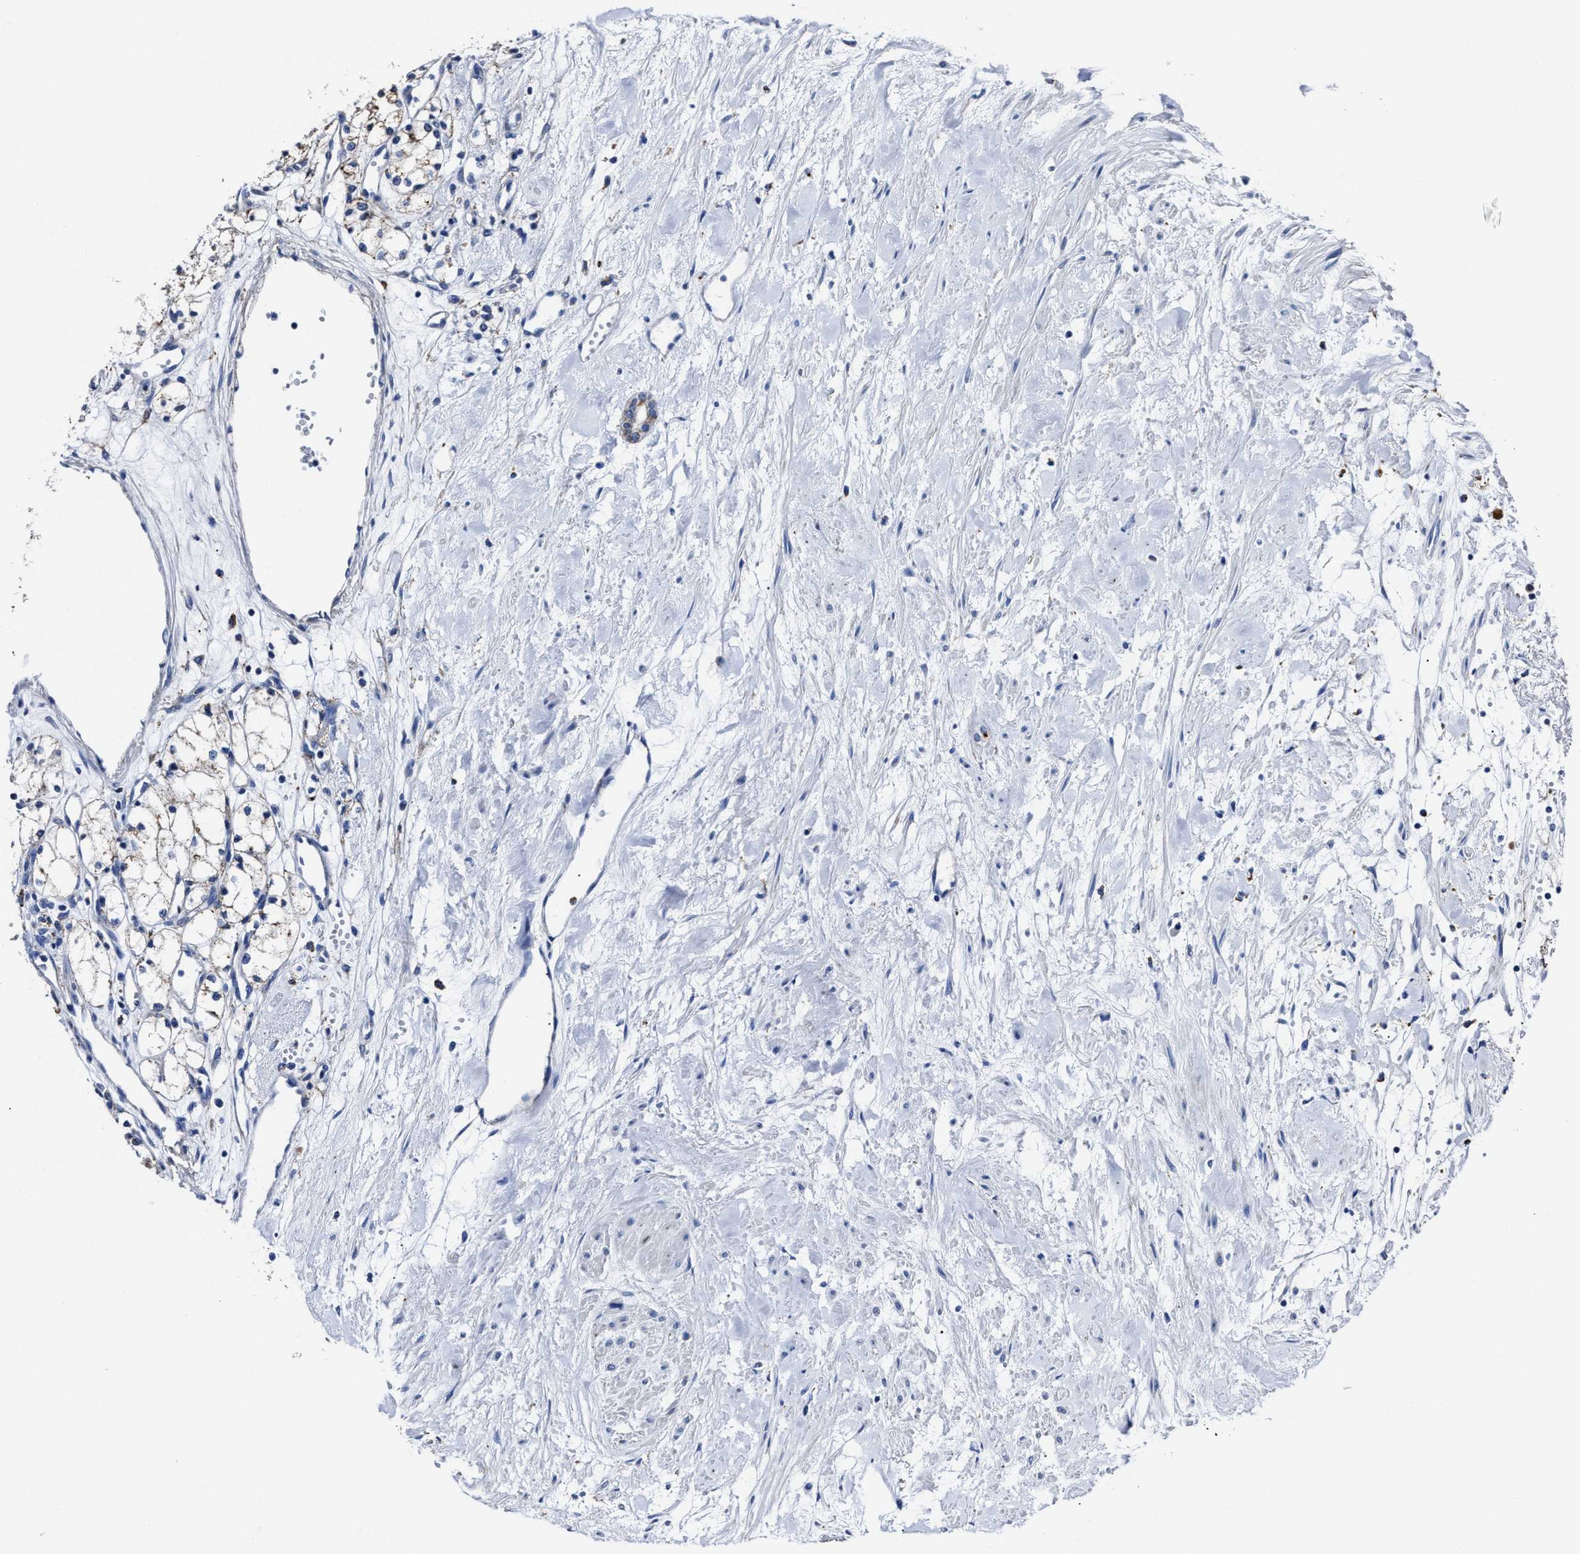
{"staining": {"intensity": "weak", "quantity": "<25%", "location": "cytoplasmic/membranous"}, "tissue": "renal cancer", "cell_type": "Tumor cells", "image_type": "cancer", "snomed": [{"axis": "morphology", "description": "Adenocarcinoma, NOS"}, {"axis": "topography", "description": "Kidney"}], "caption": "This is an immunohistochemistry micrograph of human renal adenocarcinoma. There is no positivity in tumor cells.", "gene": "LAMTOR4", "patient": {"sex": "male", "age": 59}}